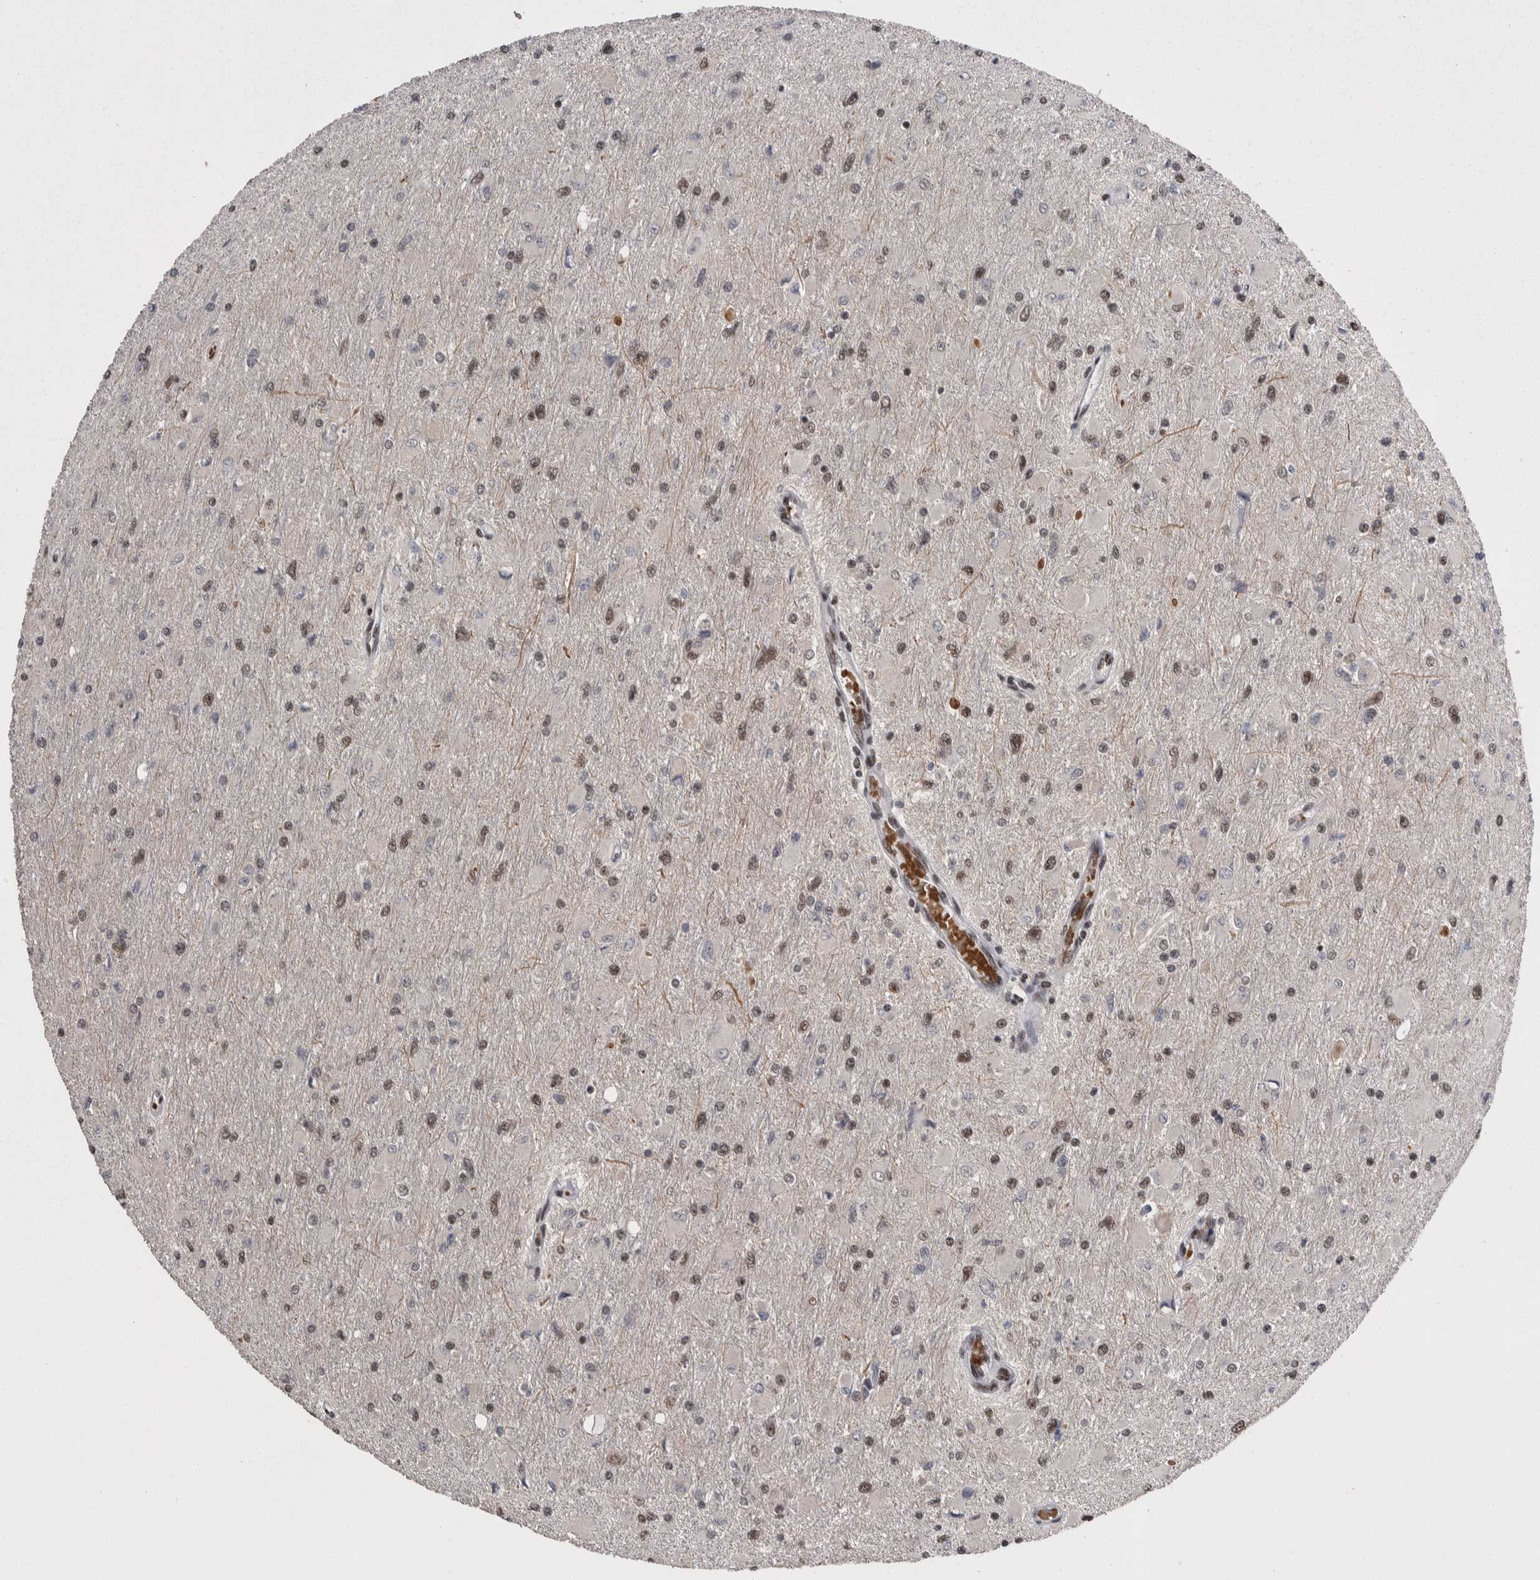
{"staining": {"intensity": "moderate", "quantity": ">75%", "location": "nuclear"}, "tissue": "glioma", "cell_type": "Tumor cells", "image_type": "cancer", "snomed": [{"axis": "morphology", "description": "Glioma, malignant, High grade"}, {"axis": "topography", "description": "Cerebral cortex"}], "caption": "Immunohistochemical staining of human high-grade glioma (malignant) exhibits medium levels of moderate nuclear protein staining in about >75% of tumor cells.", "gene": "DMTF1", "patient": {"sex": "female", "age": 36}}